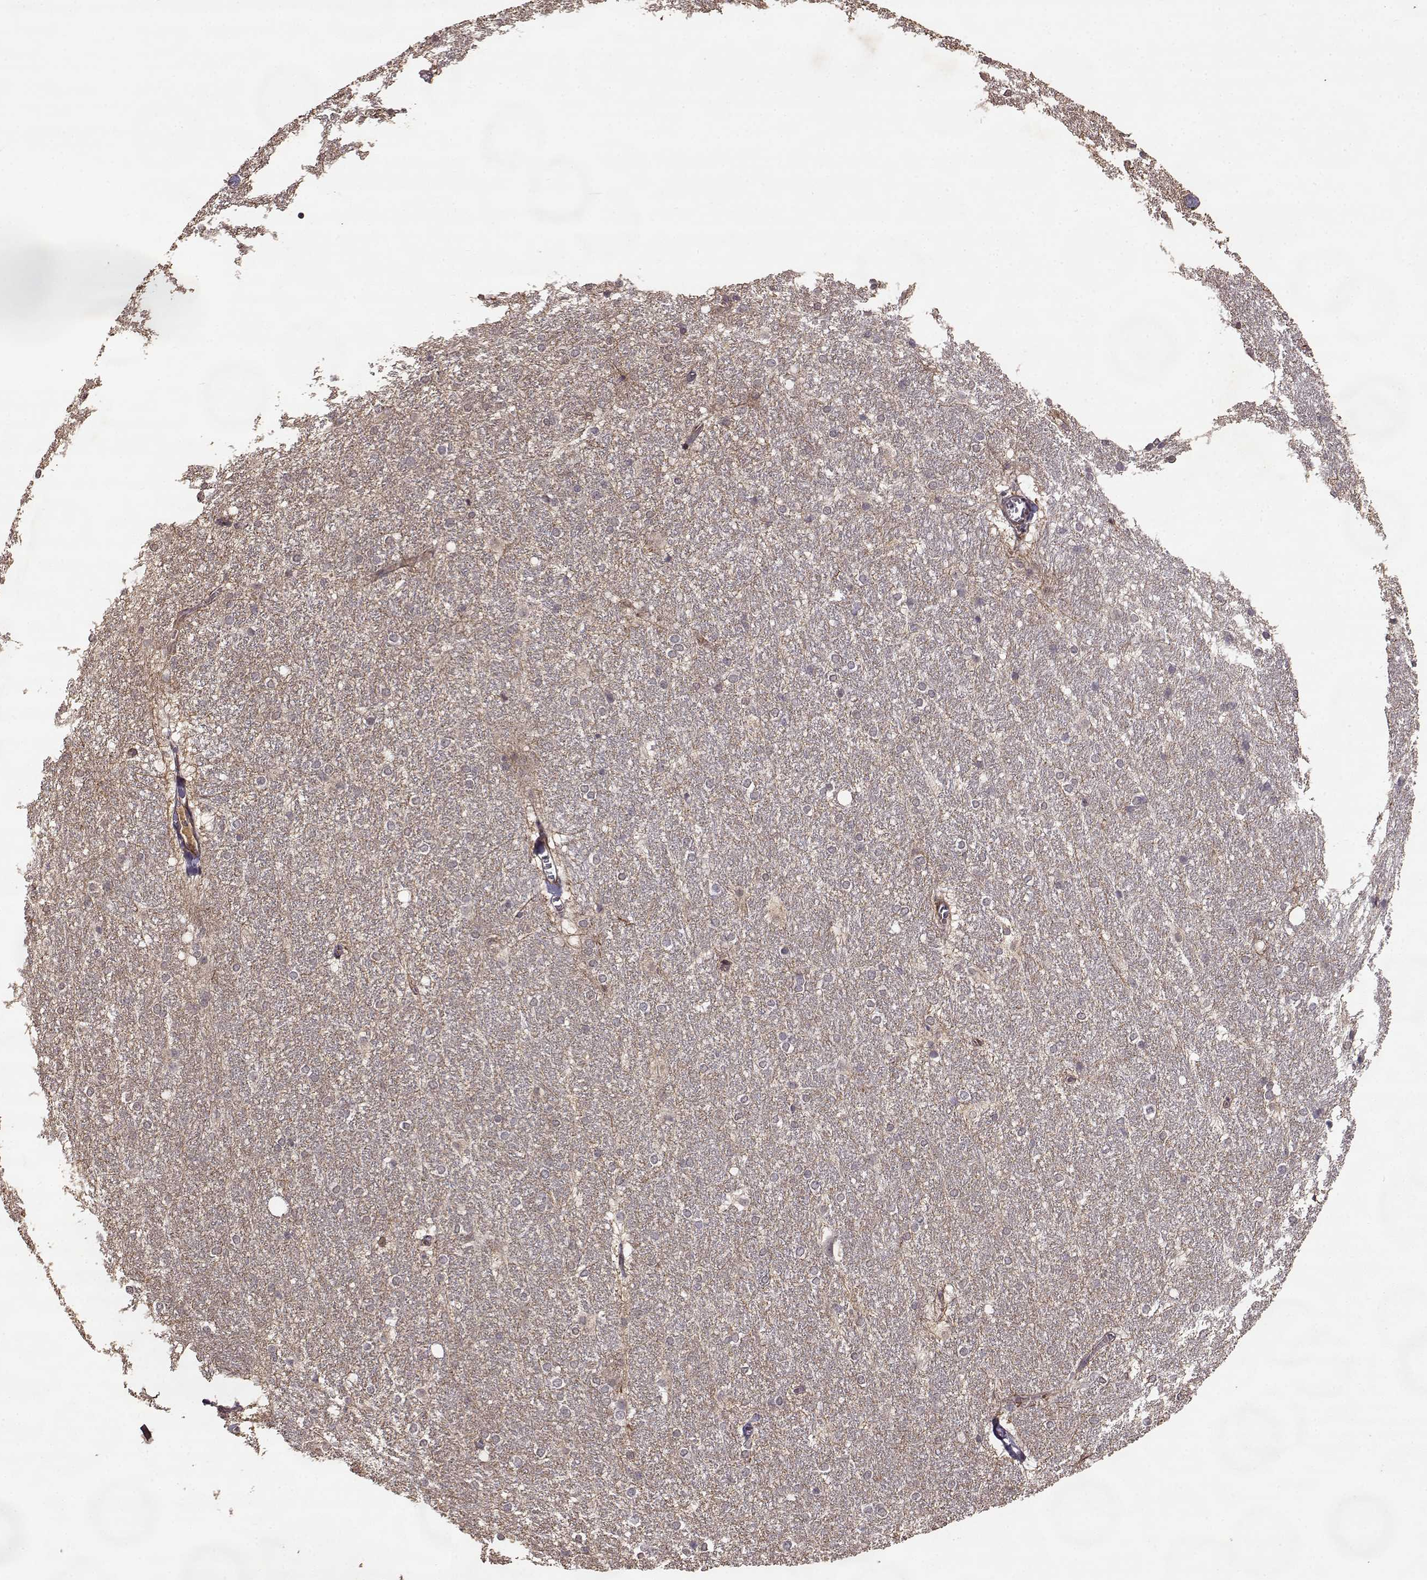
{"staining": {"intensity": "weak", "quantity": "<25%", "location": "cytoplasmic/membranous"}, "tissue": "hippocampus", "cell_type": "Glial cells", "image_type": "normal", "snomed": [{"axis": "morphology", "description": "Normal tissue, NOS"}, {"axis": "topography", "description": "Cerebral cortex"}, {"axis": "topography", "description": "Hippocampus"}], "caption": "High power microscopy photomicrograph of an immunohistochemistry micrograph of normal hippocampus, revealing no significant staining in glial cells.", "gene": "FSTL1", "patient": {"sex": "female", "age": 19}}